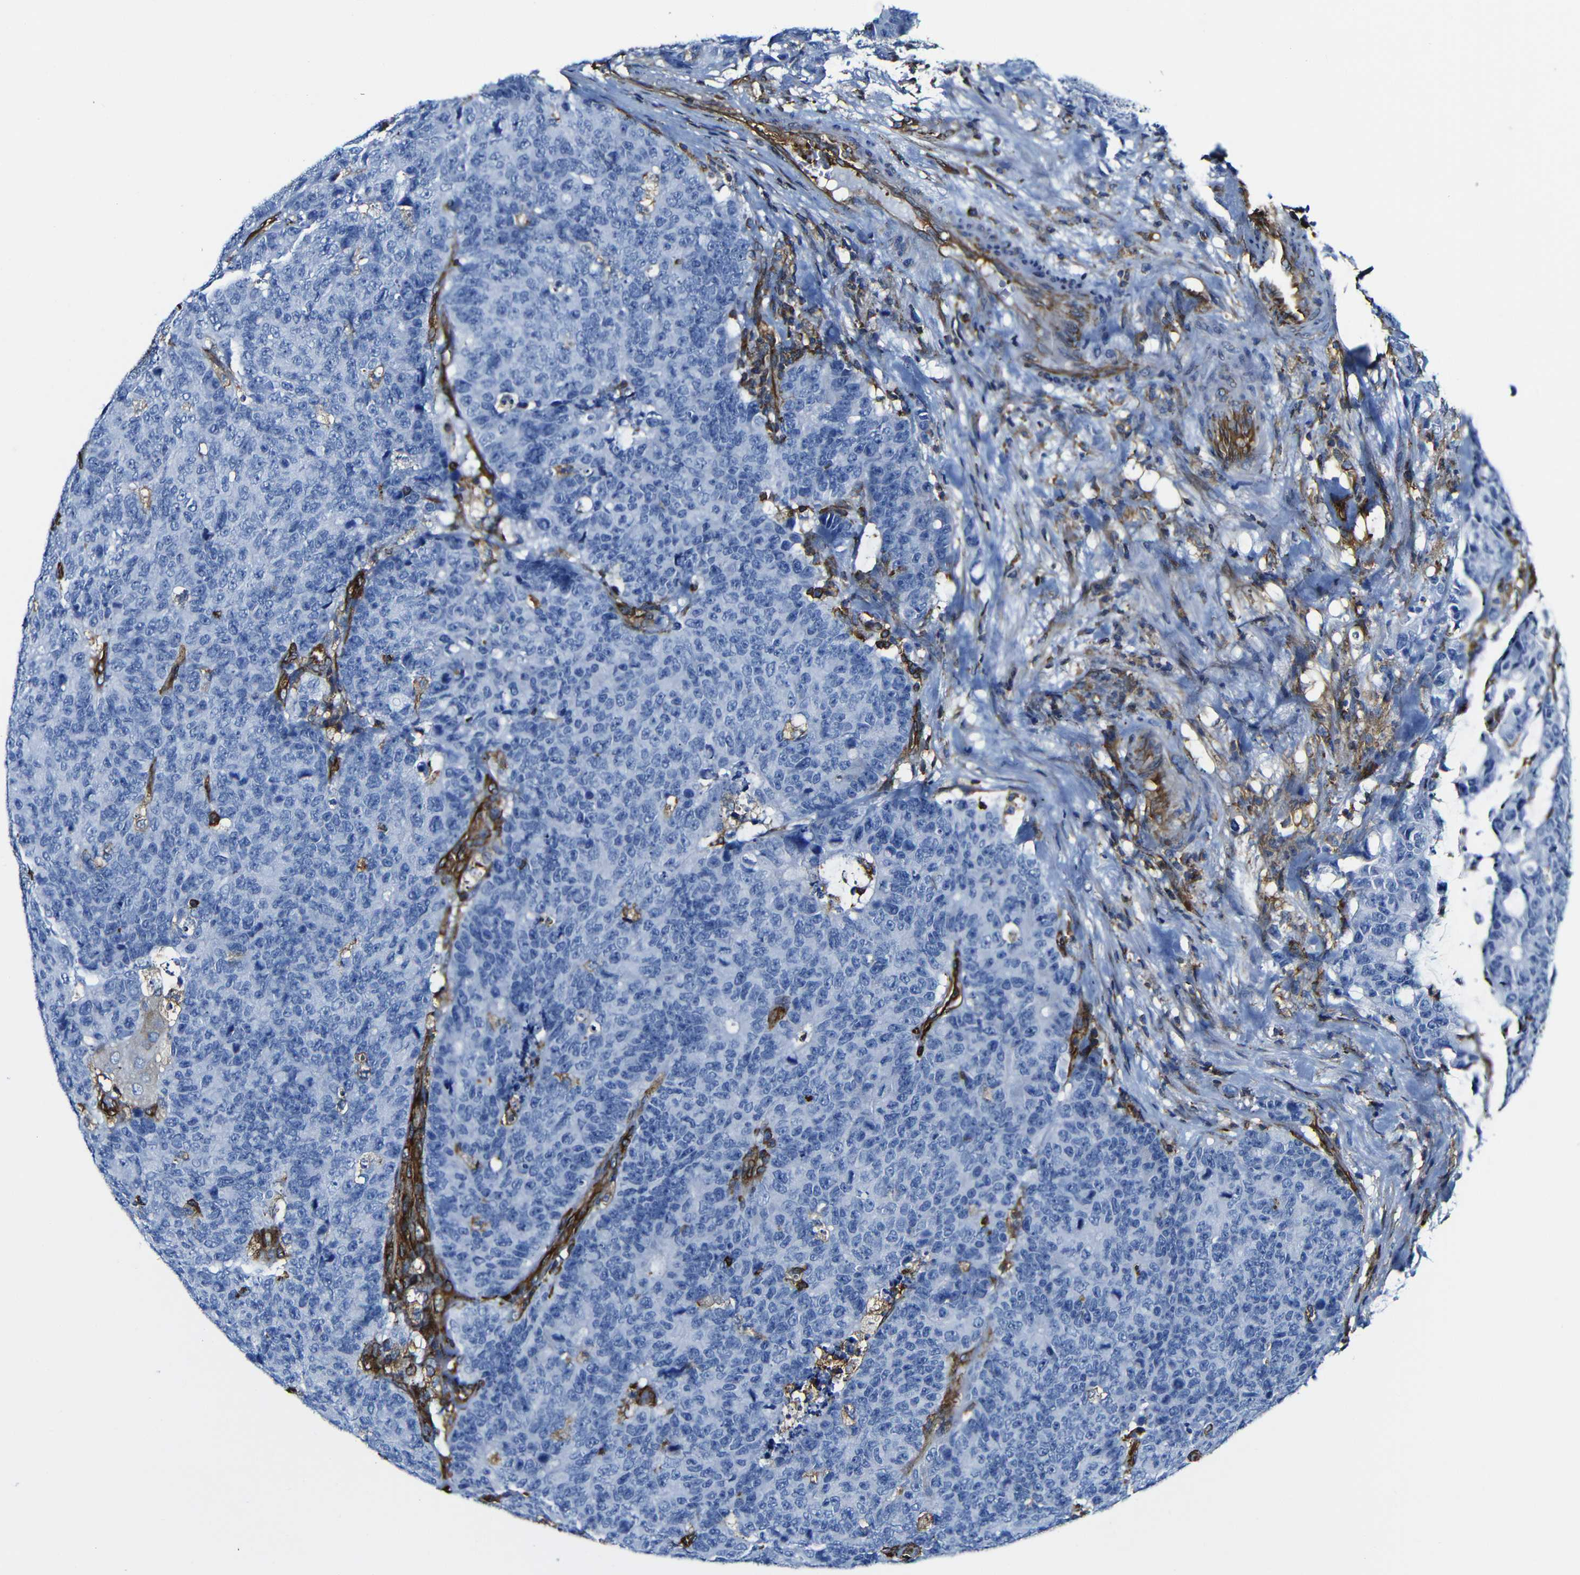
{"staining": {"intensity": "negative", "quantity": "none", "location": "none"}, "tissue": "colorectal cancer", "cell_type": "Tumor cells", "image_type": "cancer", "snomed": [{"axis": "morphology", "description": "Adenocarcinoma, NOS"}, {"axis": "topography", "description": "Colon"}], "caption": "There is no significant staining in tumor cells of colorectal adenocarcinoma. (Stains: DAB (3,3'-diaminobenzidine) immunohistochemistry with hematoxylin counter stain, Microscopy: brightfield microscopy at high magnification).", "gene": "MSN", "patient": {"sex": "female", "age": 86}}